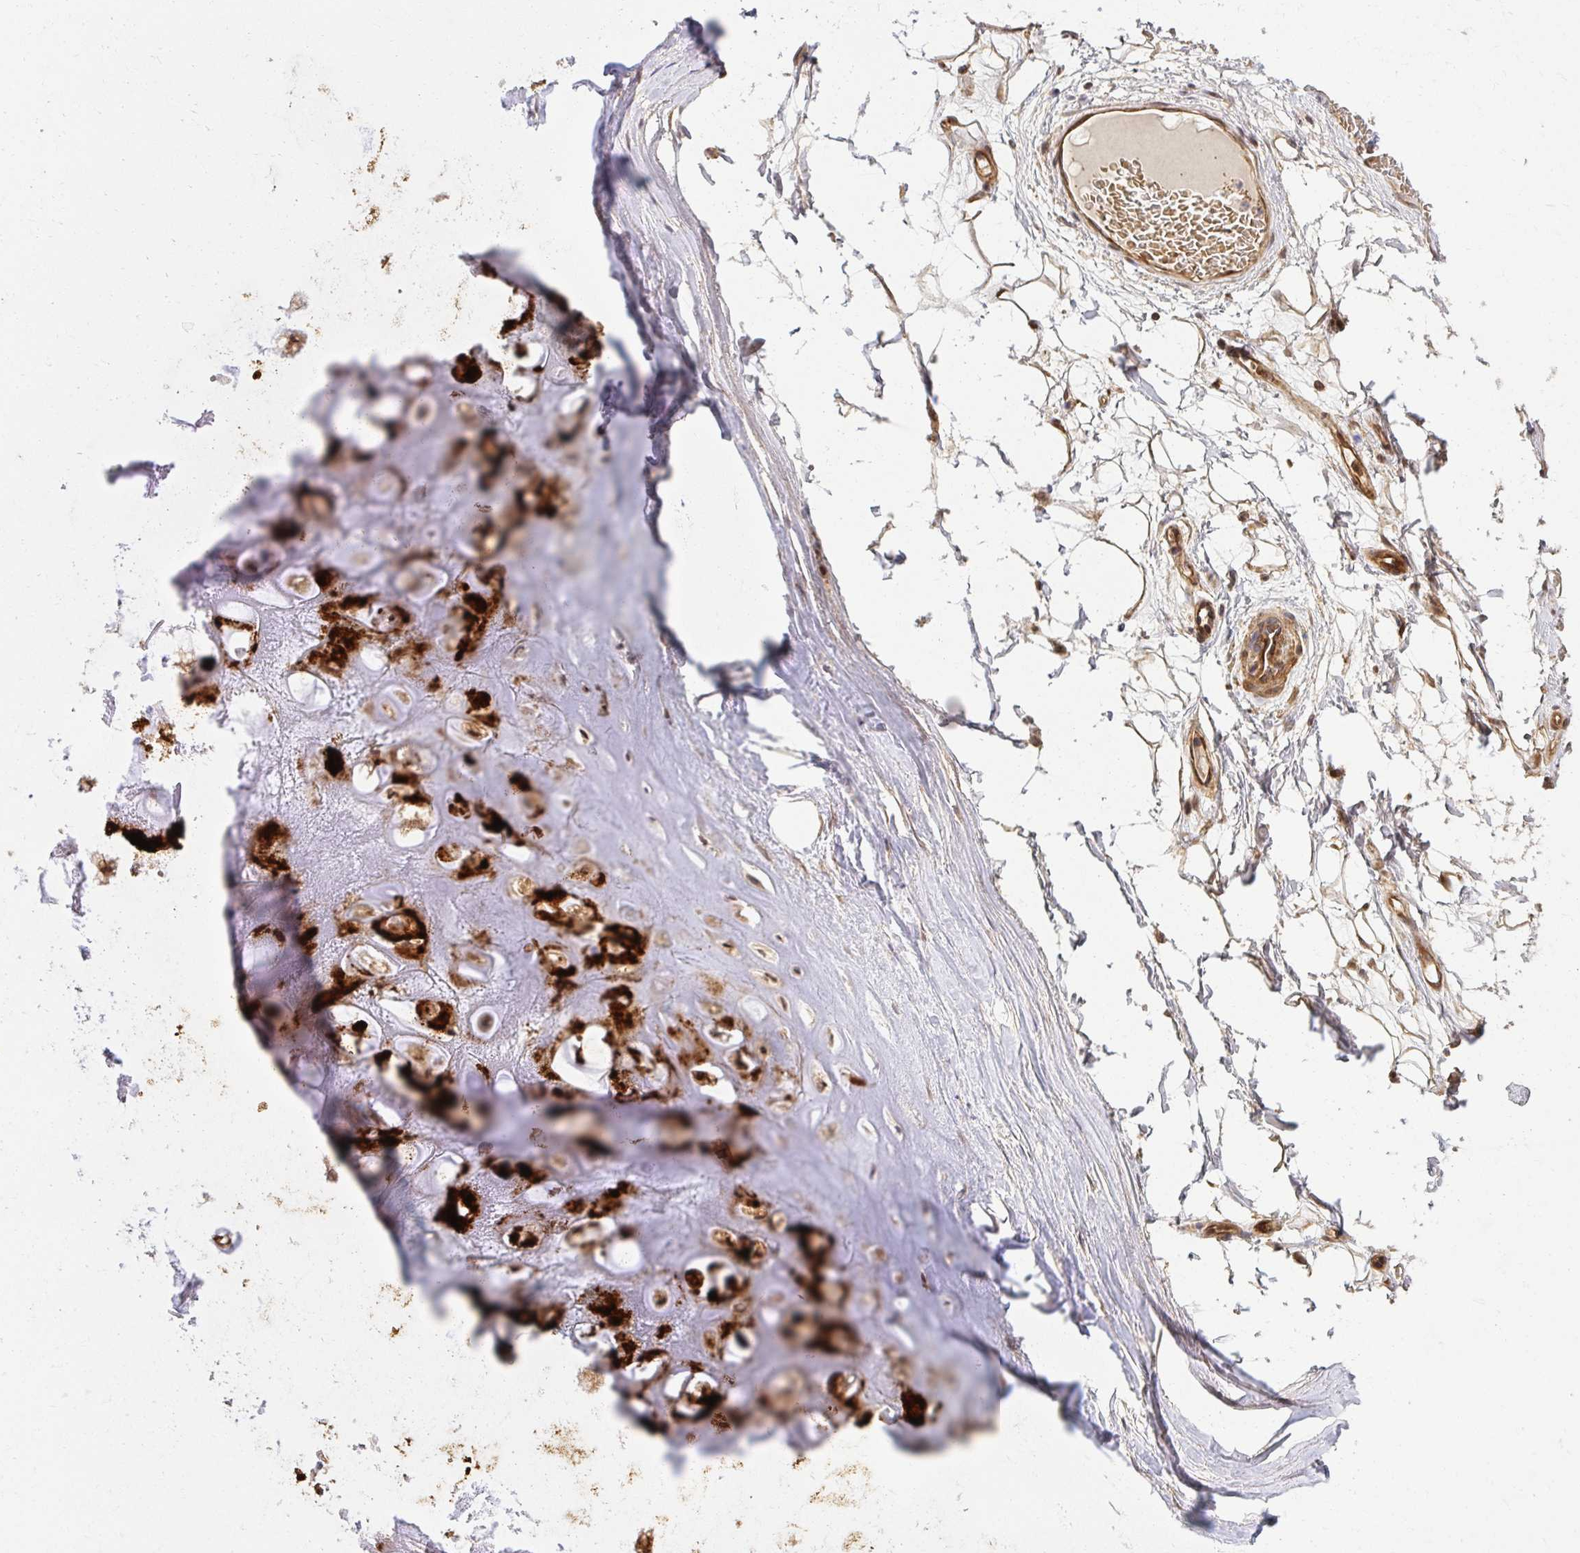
{"staining": {"intensity": "negative", "quantity": "none", "location": "none"}, "tissue": "adipose tissue", "cell_type": "Adipocytes", "image_type": "normal", "snomed": [{"axis": "morphology", "description": "Normal tissue, NOS"}, {"axis": "topography", "description": "Lymph node"}, {"axis": "topography", "description": "Cartilage tissue"}, {"axis": "topography", "description": "Nasopharynx"}], "caption": "DAB immunohistochemical staining of benign adipose tissue exhibits no significant expression in adipocytes.", "gene": "PSMA4", "patient": {"sex": "male", "age": 63}}